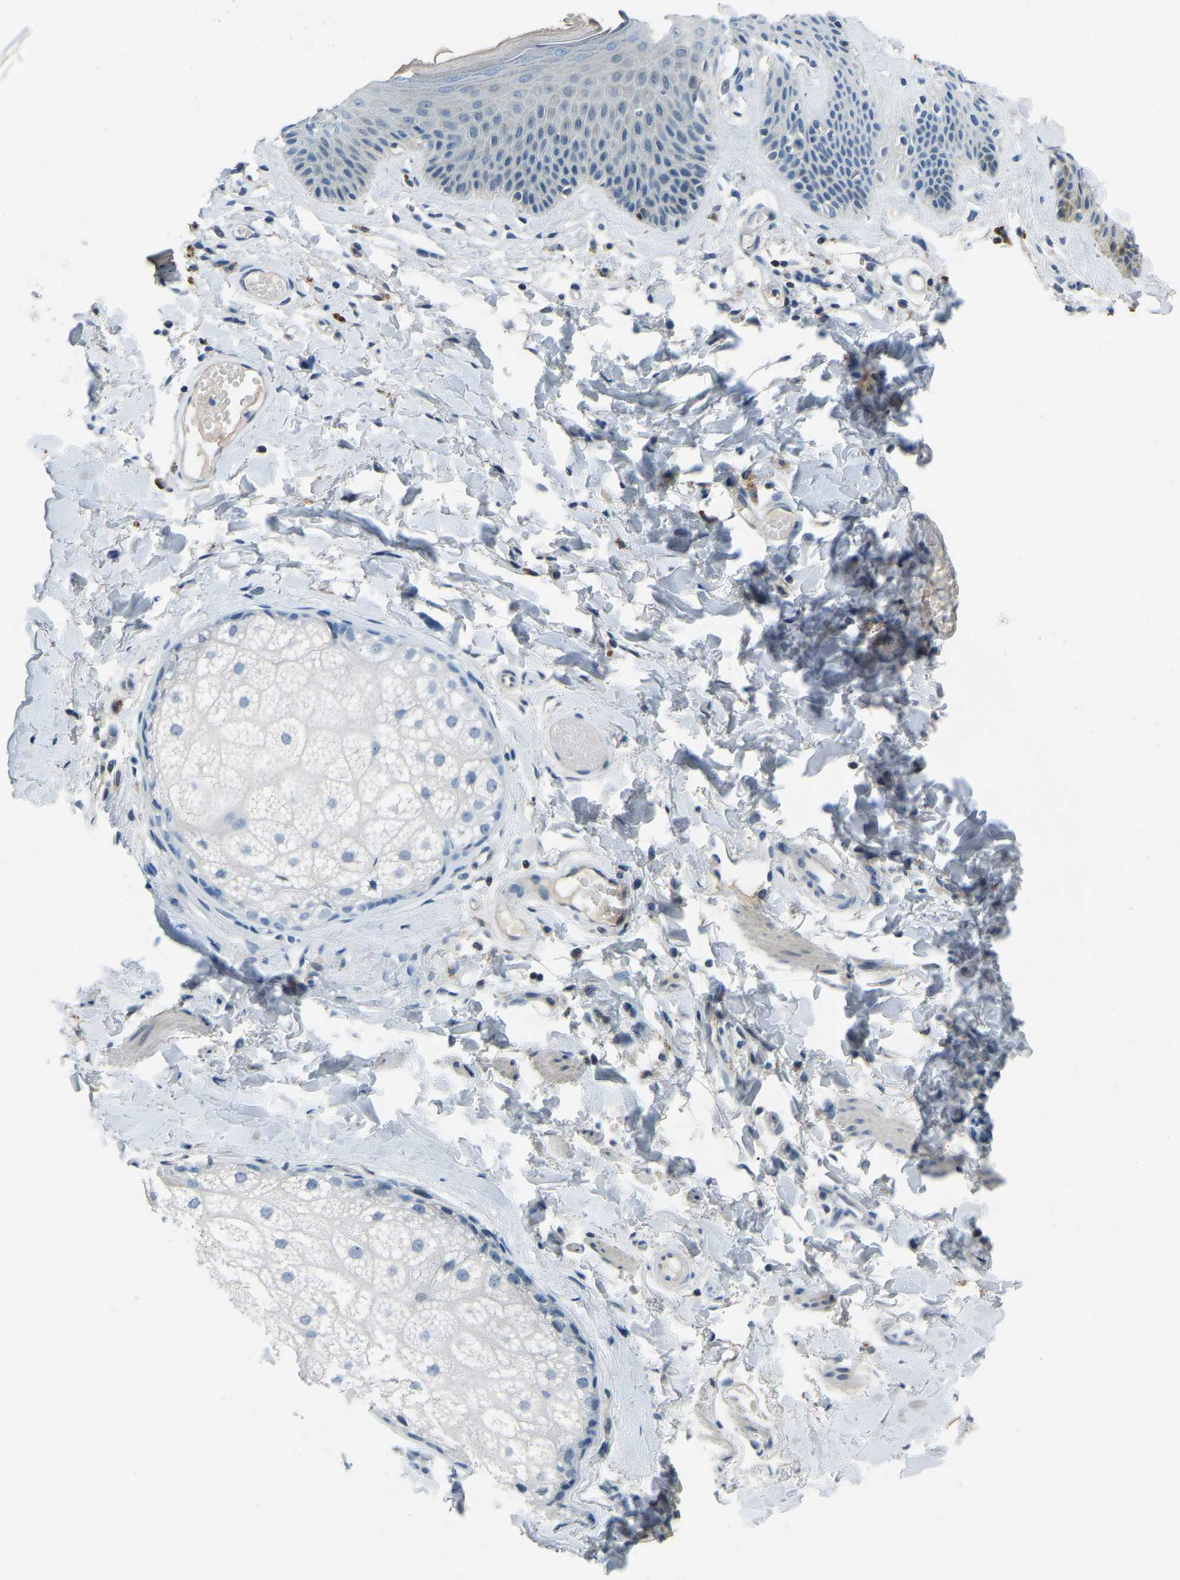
{"staining": {"intensity": "weak", "quantity": "<25%", "location": "cytoplasmic/membranous"}, "tissue": "skin", "cell_type": "Epidermal cells", "image_type": "normal", "snomed": [{"axis": "morphology", "description": "Normal tissue, NOS"}, {"axis": "topography", "description": "Vulva"}], "caption": "Immunohistochemistry (IHC) micrograph of normal skin: skin stained with DAB shows no significant protein expression in epidermal cells. (DAB (3,3'-diaminobenzidine) IHC, high magnification).", "gene": "XIRP1", "patient": {"sex": "female", "age": 73}}